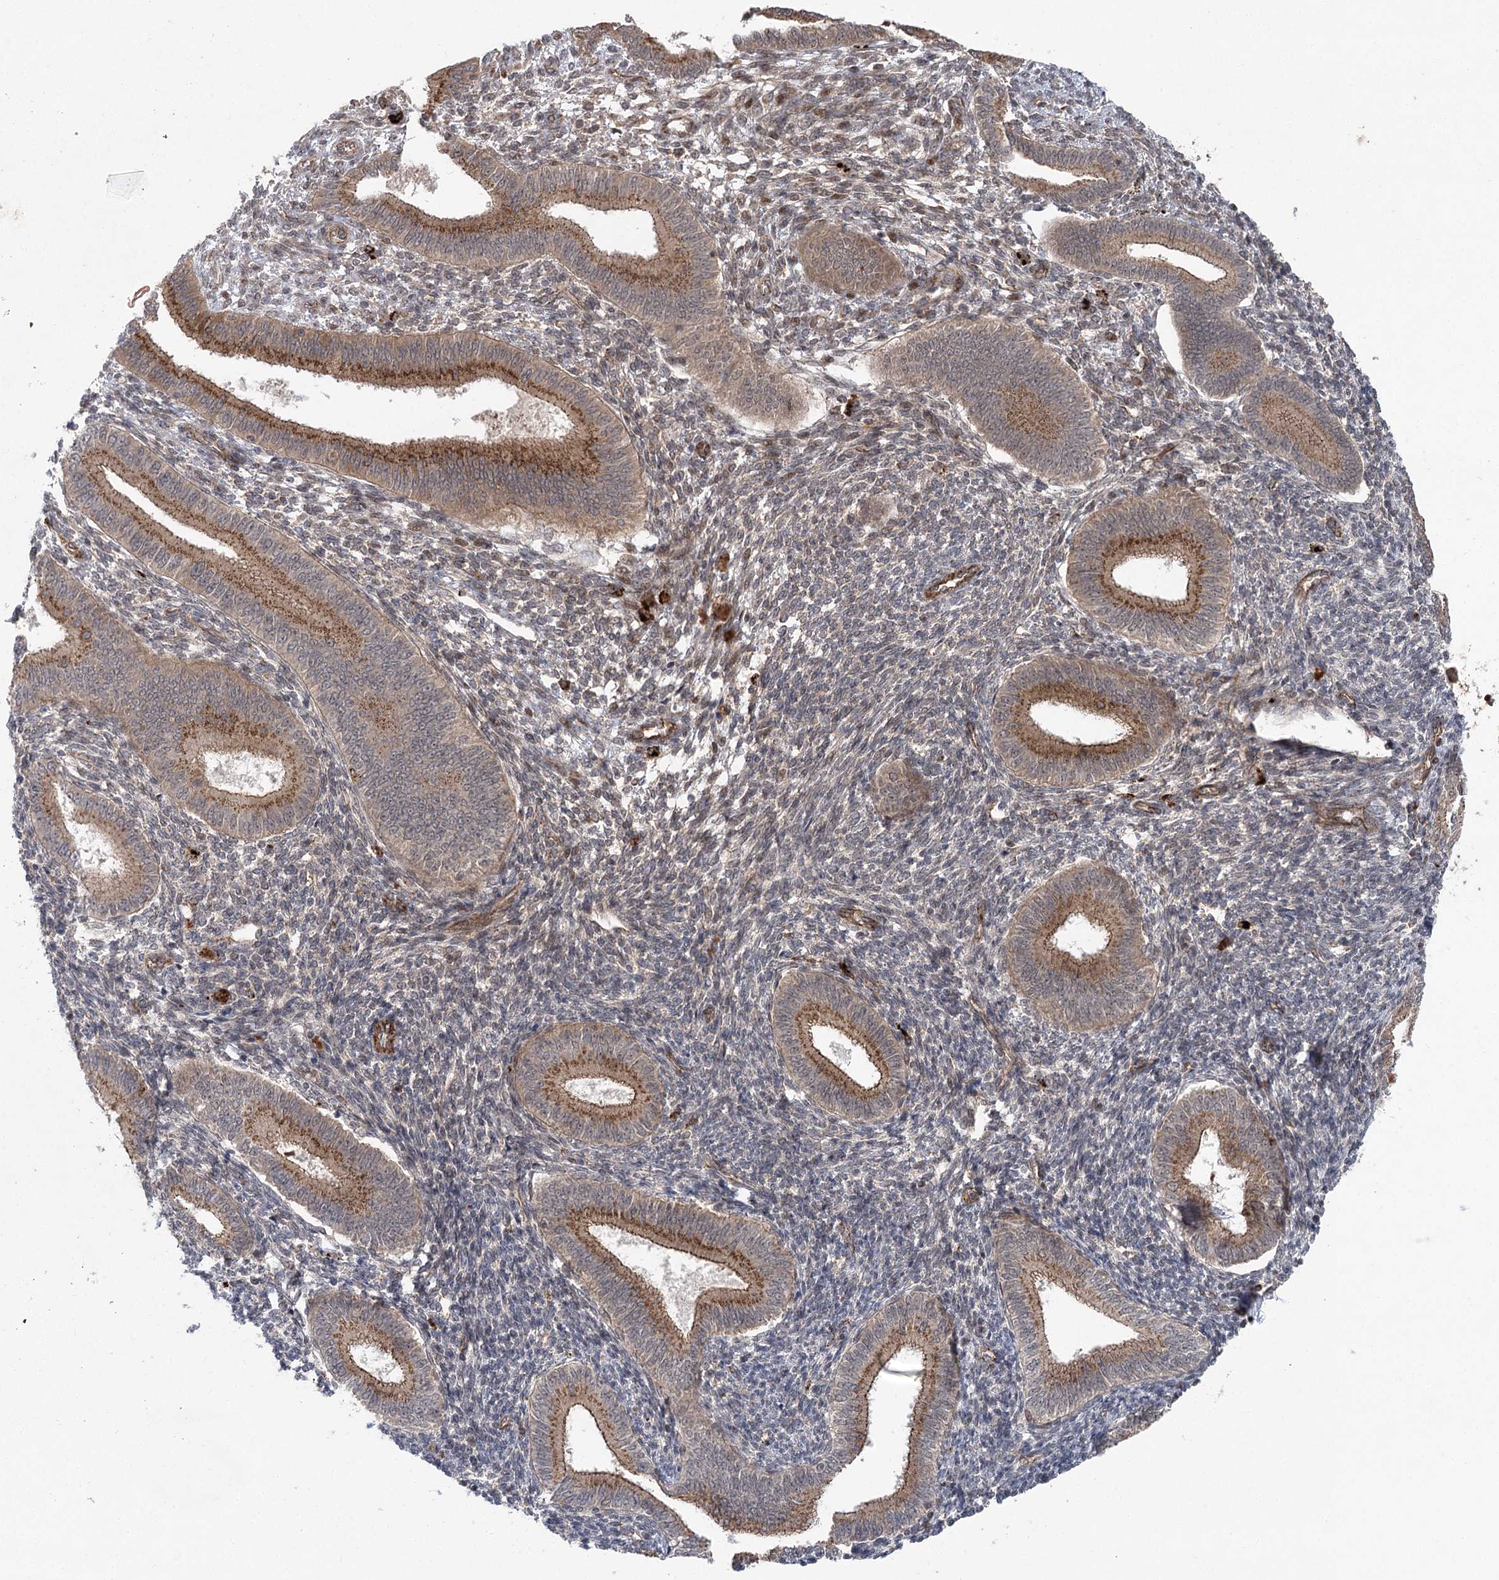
{"staining": {"intensity": "moderate", "quantity": "25%-75%", "location": "cytoplasmic/membranous"}, "tissue": "endometrium", "cell_type": "Cells in endometrial stroma", "image_type": "normal", "snomed": [{"axis": "morphology", "description": "Normal tissue, NOS"}, {"axis": "topography", "description": "Uterus"}, {"axis": "topography", "description": "Endometrium"}], "caption": "Human endometrium stained for a protein (brown) displays moderate cytoplasmic/membranous positive positivity in approximately 25%-75% of cells in endometrial stroma.", "gene": "METTL24", "patient": {"sex": "female", "age": 48}}